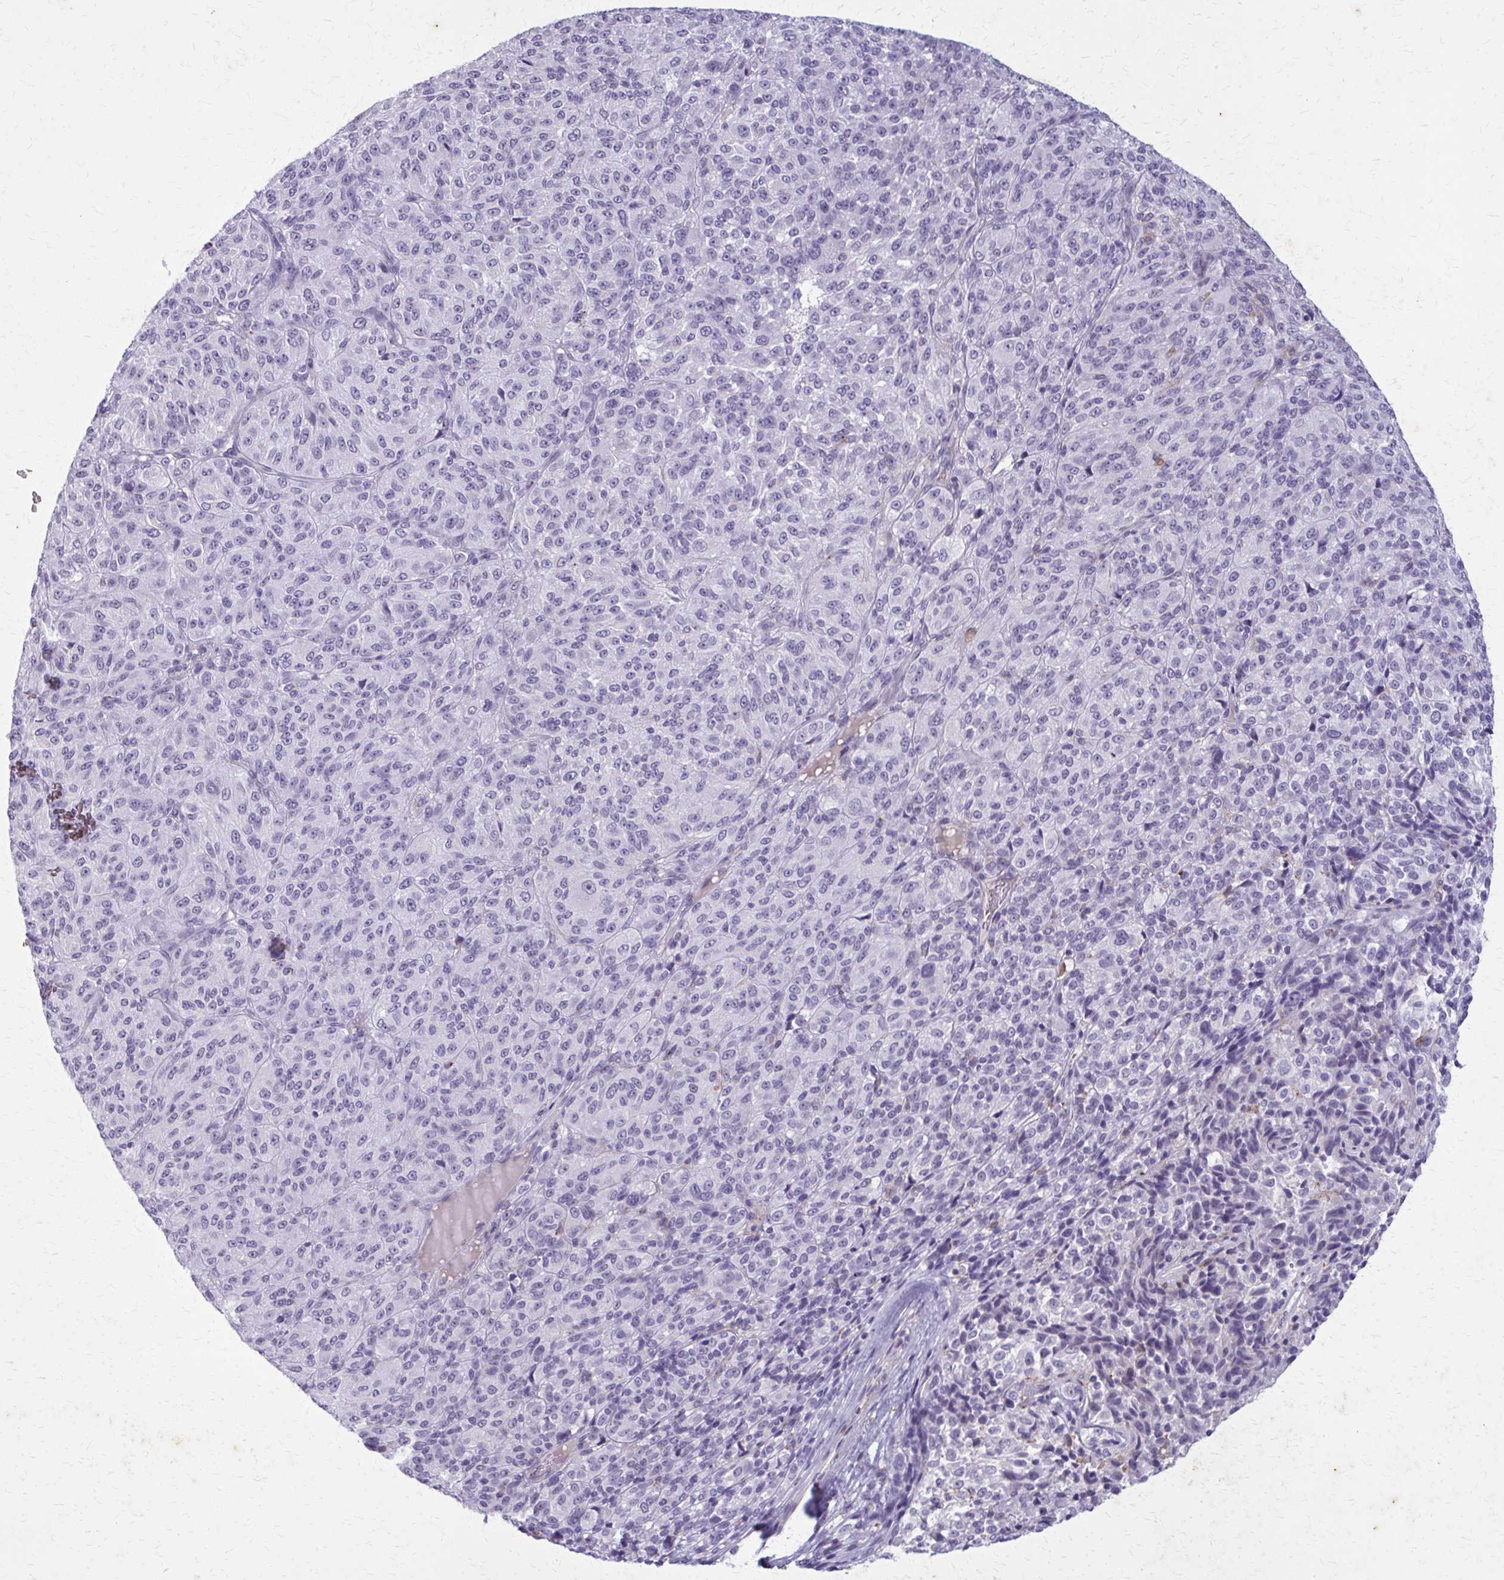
{"staining": {"intensity": "negative", "quantity": "none", "location": "none"}, "tissue": "melanoma", "cell_type": "Tumor cells", "image_type": "cancer", "snomed": [{"axis": "morphology", "description": "Malignant melanoma, Metastatic site"}, {"axis": "topography", "description": "Brain"}], "caption": "Tumor cells show no significant protein expression in malignant melanoma (metastatic site).", "gene": "CARD9", "patient": {"sex": "female", "age": 56}}